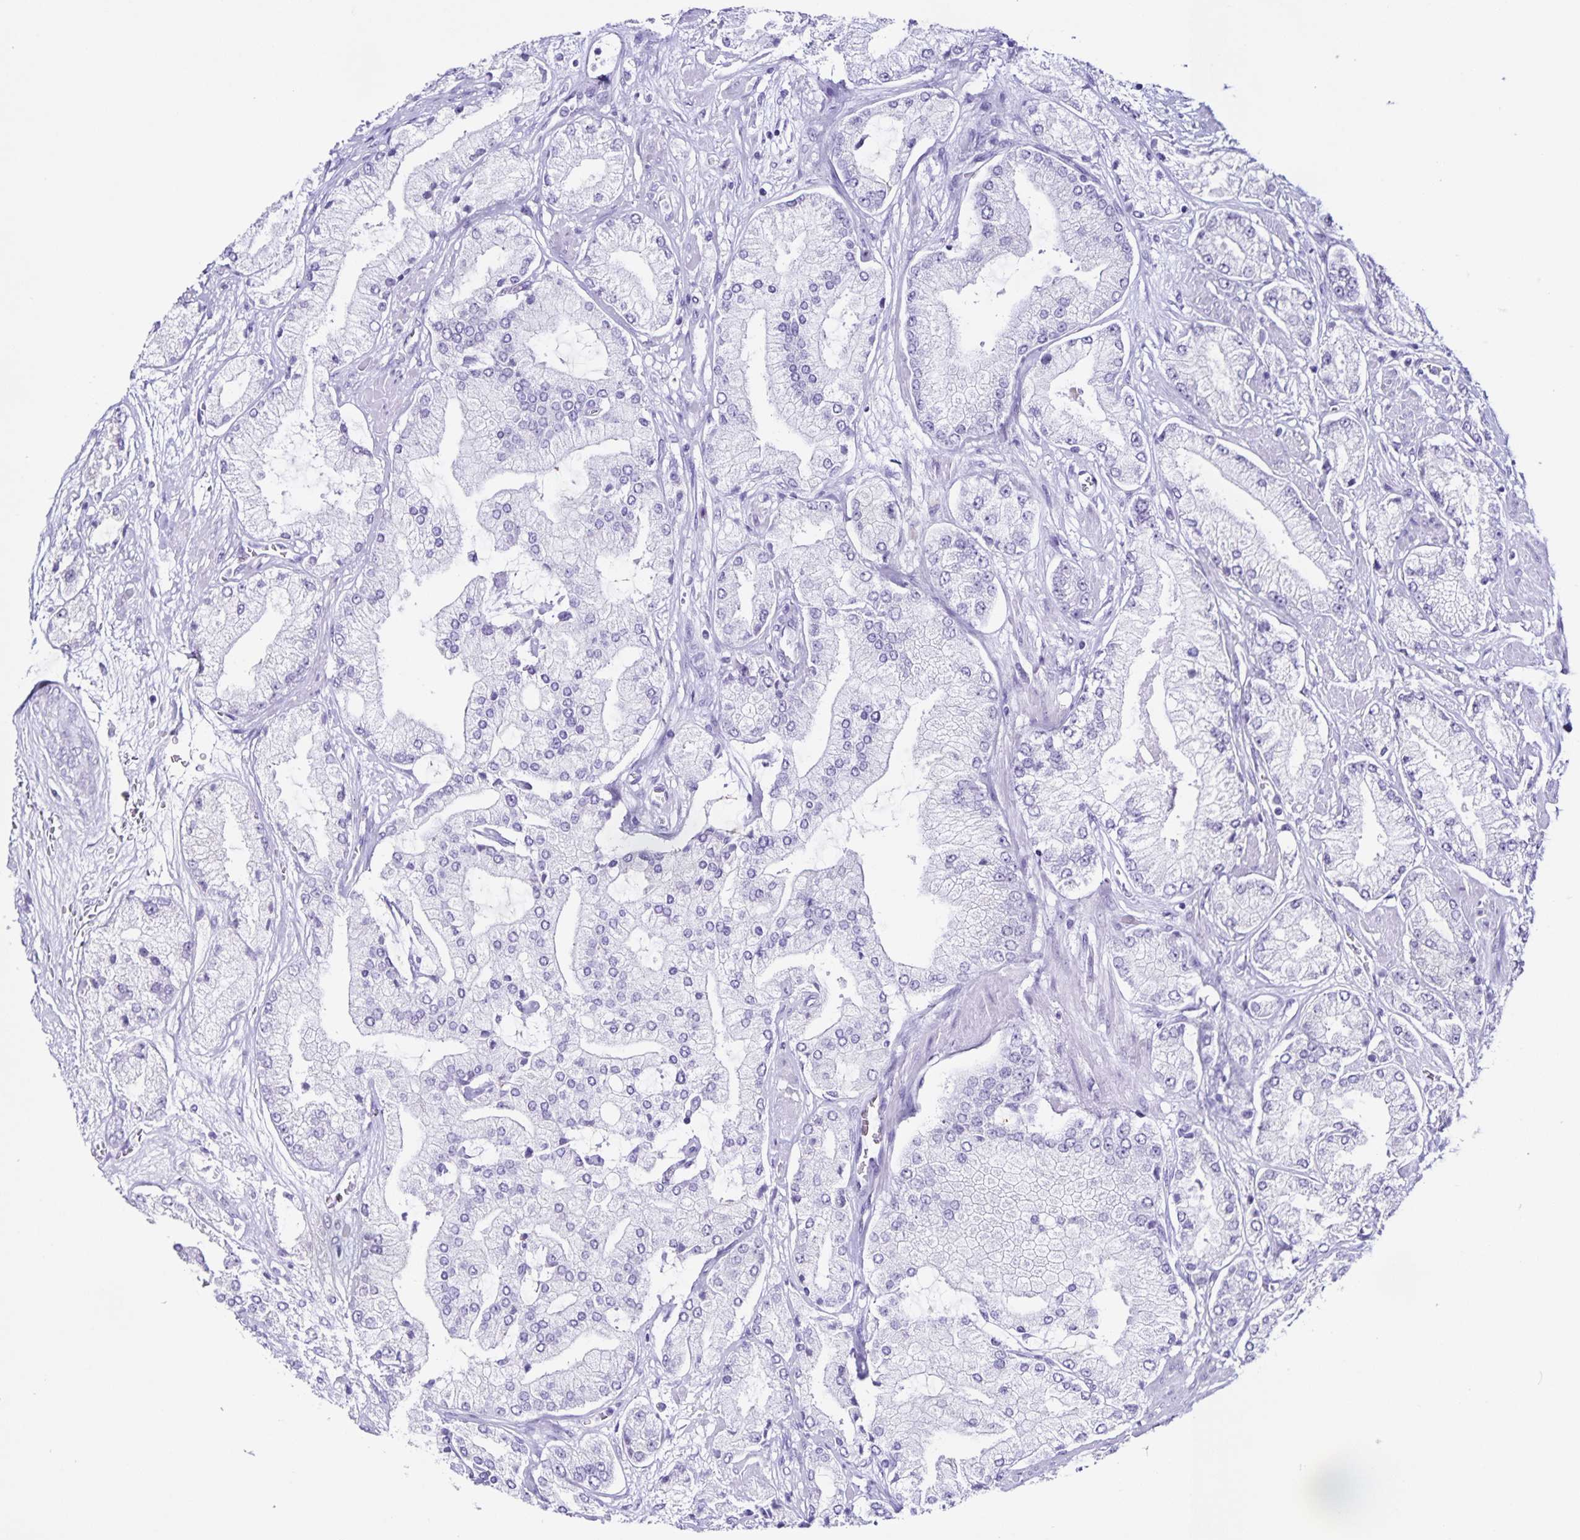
{"staining": {"intensity": "negative", "quantity": "none", "location": "none"}, "tissue": "prostate cancer", "cell_type": "Tumor cells", "image_type": "cancer", "snomed": [{"axis": "morphology", "description": "Adenocarcinoma, High grade"}, {"axis": "topography", "description": "Prostate"}], "caption": "A high-resolution photomicrograph shows IHC staining of adenocarcinoma (high-grade) (prostate), which exhibits no significant staining in tumor cells. (DAB (3,3'-diaminobenzidine) IHC visualized using brightfield microscopy, high magnification).", "gene": "FAM170A", "patient": {"sex": "male", "age": 68}}